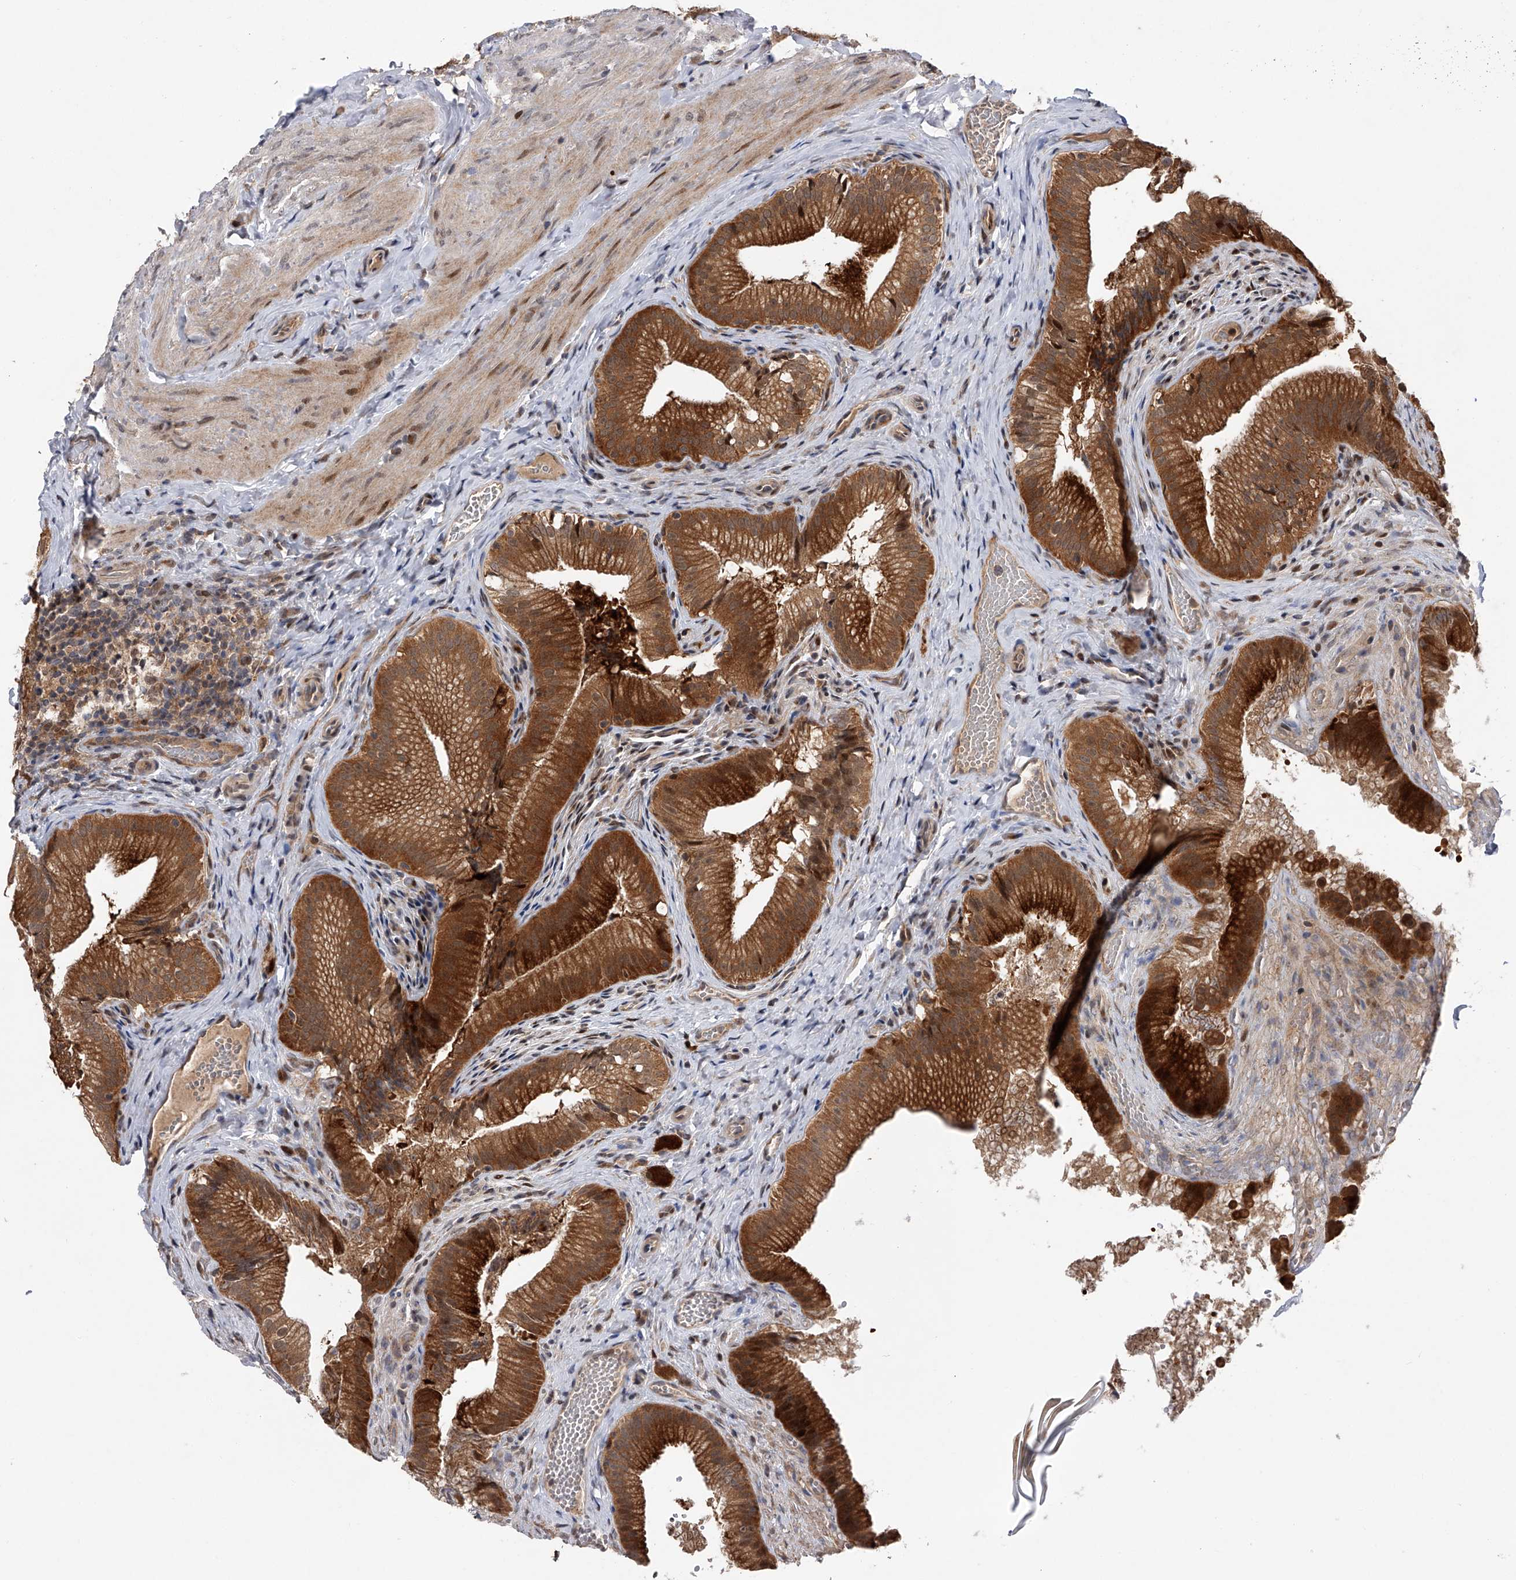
{"staining": {"intensity": "strong", "quantity": ">75%", "location": "cytoplasmic/membranous"}, "tissue": "gallbladder", "cell_type": "Glandular cells", "image_type": "normal", "snomed": [{"axis": "morphology", "description": "Normal tissue, NOS"}, {"axis": "topography", "description": "Gallbladder"}], "caption": "An image of gallbladder stained for a protein displays strong cytoplasmic/membranous brown staining in glandular cells.", "gene": "RWDD2A", "patient": {"sex": "female", "age": 30}}